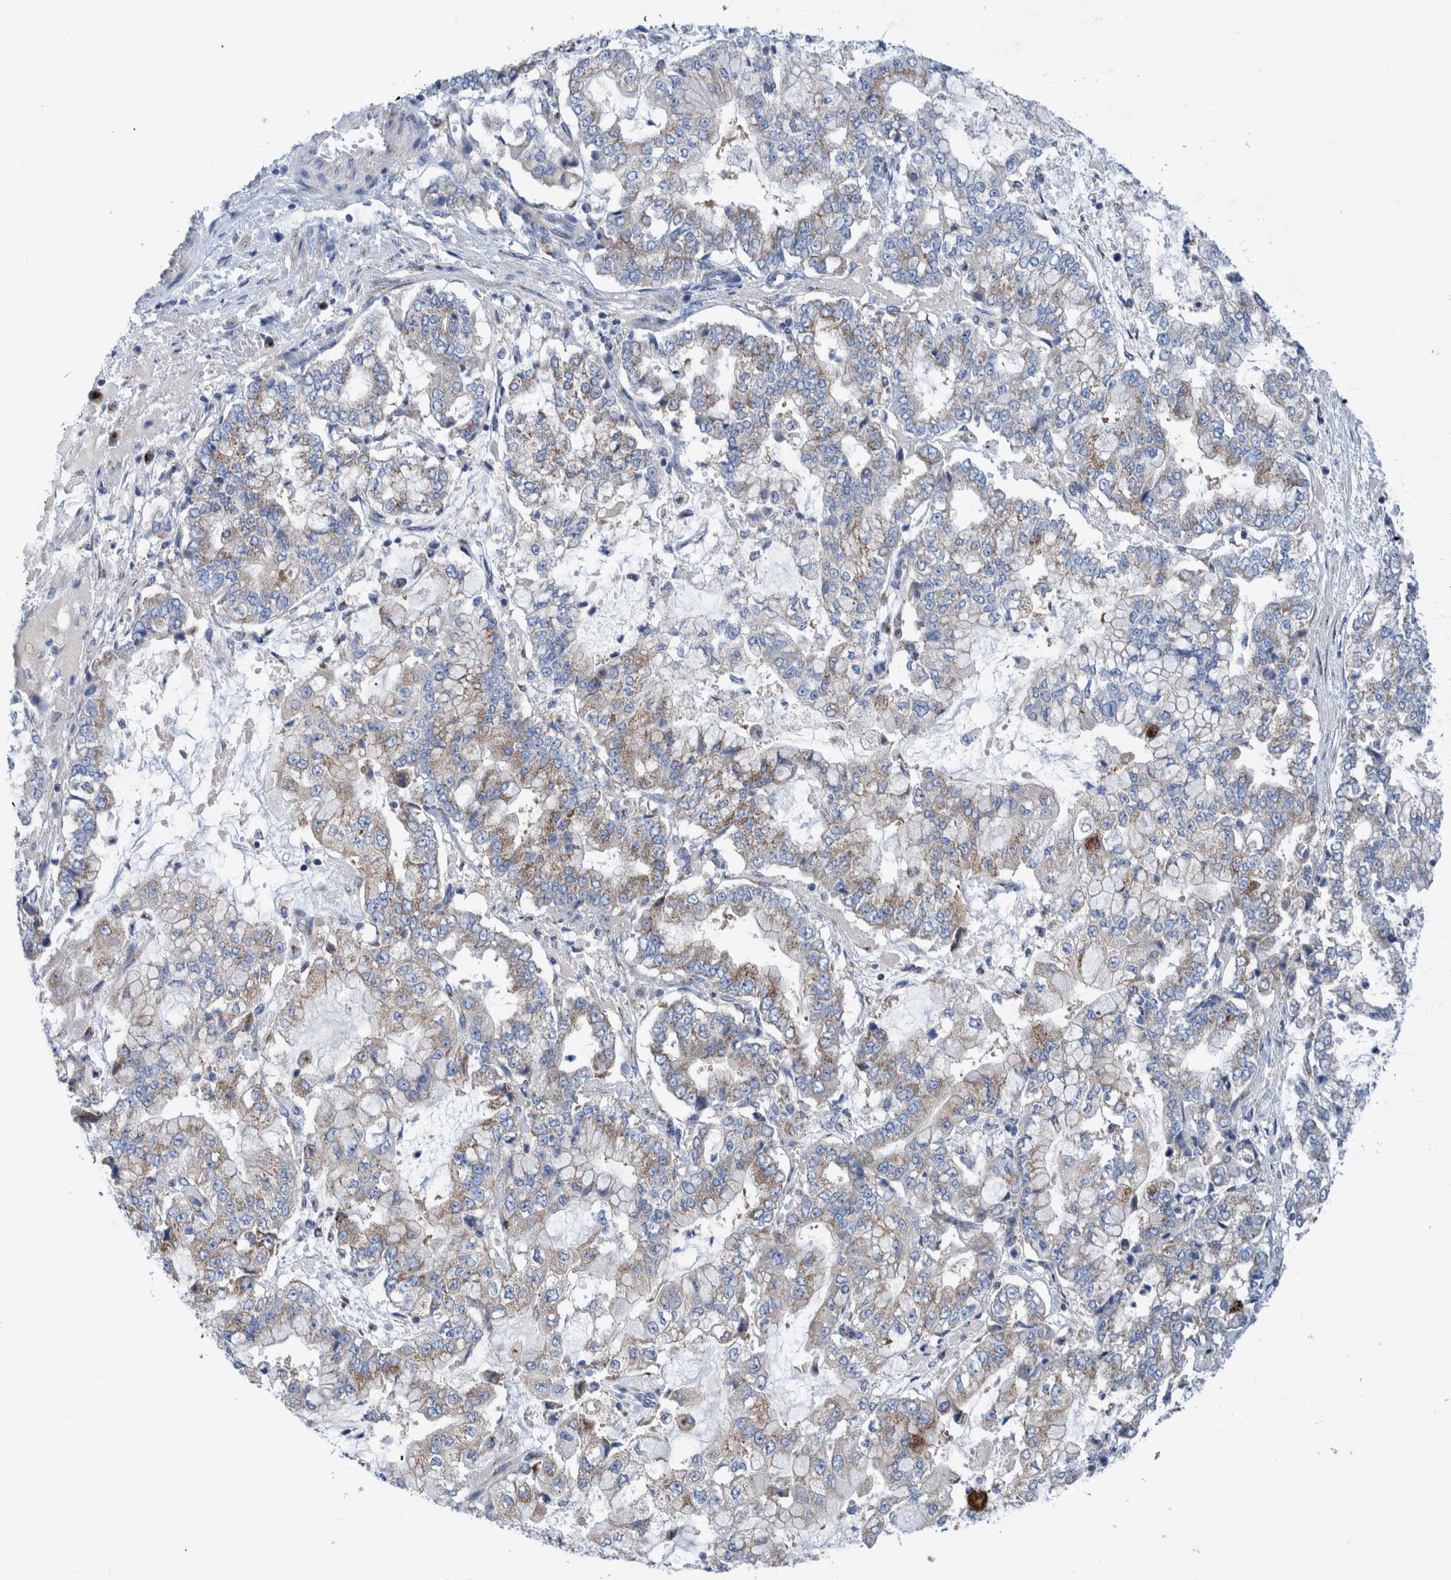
{"staining": {"intensity": "weak", "quantity": ">75%", "location": "cytoplasmic/membranous"}, "tissue": "stomach cancer", "cell_type": "Tumor cells", "image_type": "cancer", "snomed": [{"axis": "morphology", "description": "Adenocarcinoma, NOS"}, {"axis": "topography", "description": "Stomach"}], "caption": "The histopathology image reveals immunohistochemical staining of adenocarcinoma (stomach). There is weak cytoplasmic/membranous positivity is identified in approximately >75% of tumor cells.", "gene": "TRIM58", "patient": {"sex": "male", "age": 76}}